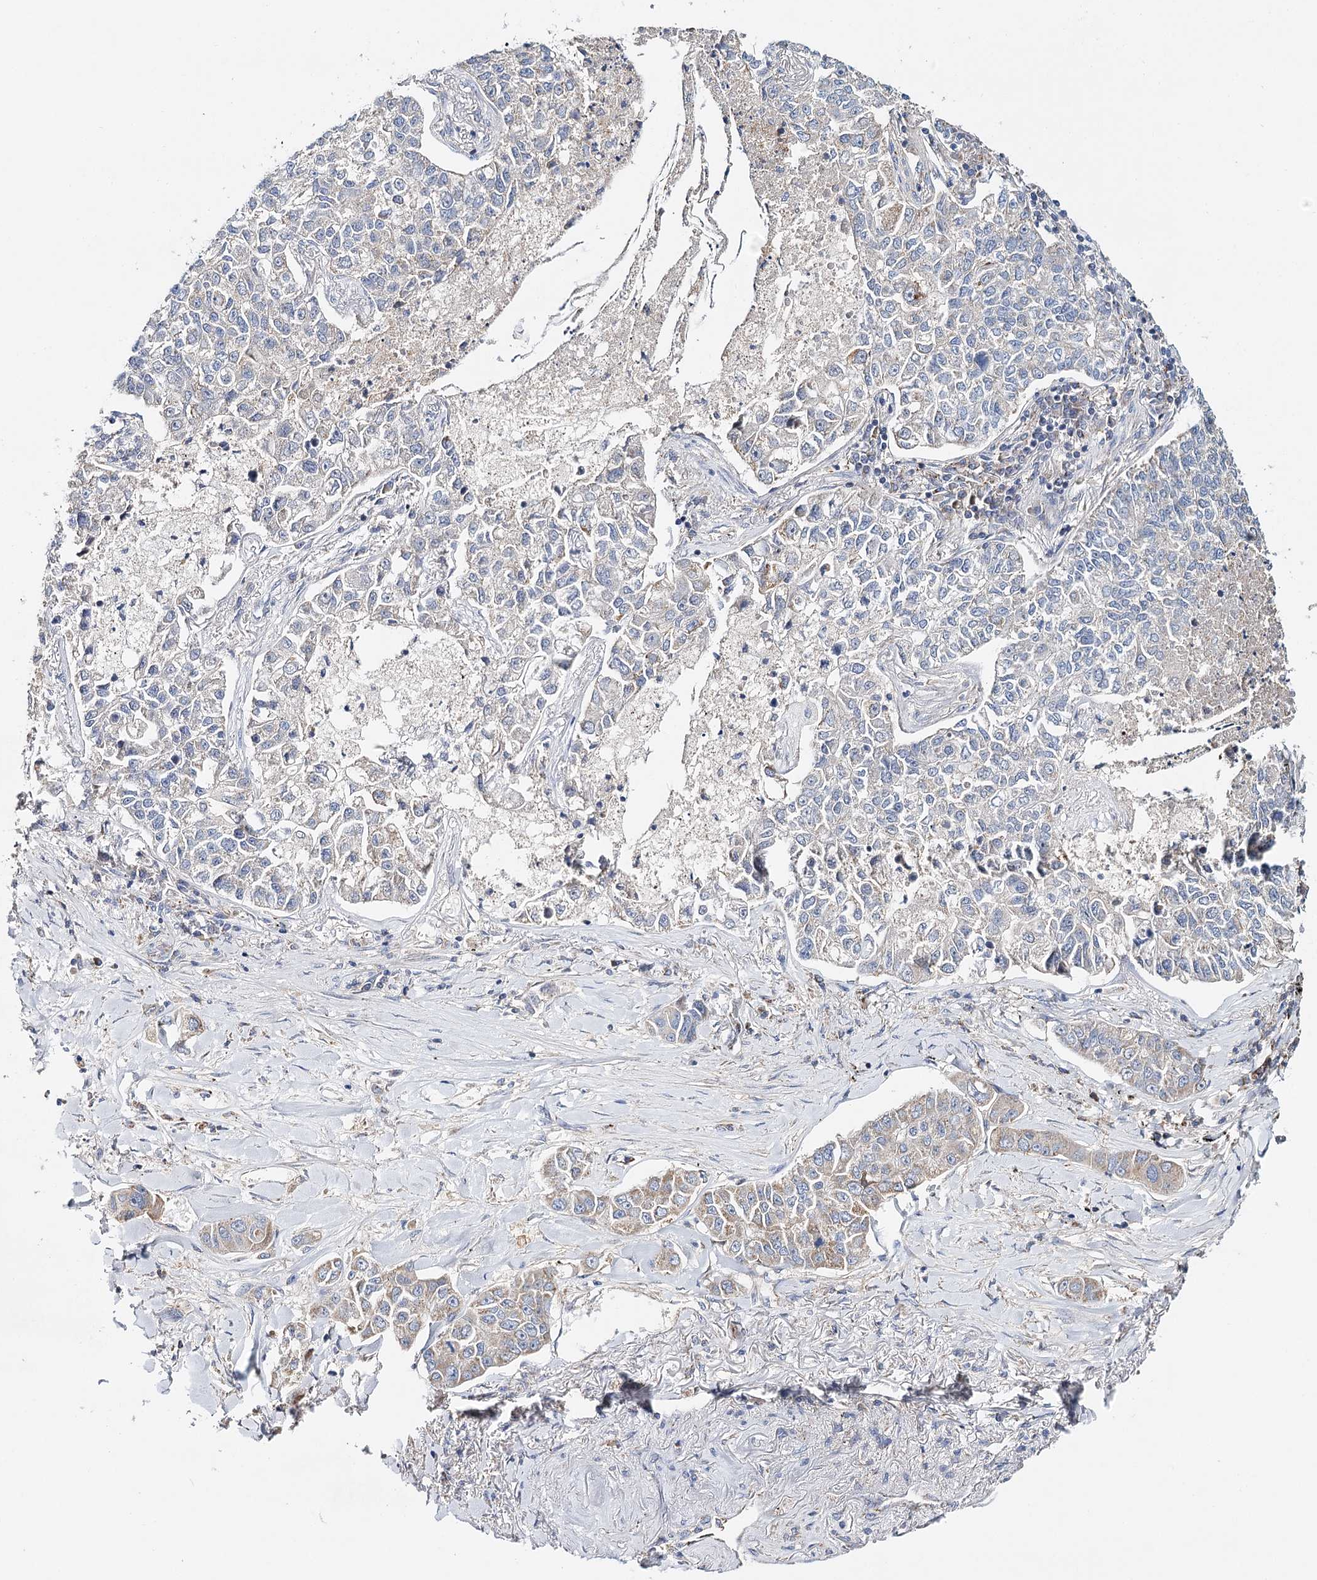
{"staining": {"intensity": "negative", "quantity": "none", "location": "none"}, "tissue": "lung cancer", "cell_type": "Tumor cells", "image_type": "cancer", "snomed": [{"axis": "morphology", "description": "Adenocarcinoma, NOS"}, {"axis": "topography", "description": "Lung"}], "caption": "Tumor cells show no significant protein staining in lung cancer. (Stains: DAB IHC with hematoxylin counter stain, Microscopy: brightfield microscopy at high magnification).", "gene": "CFAP46", "patient": {"sex": "male", "age": 49}}